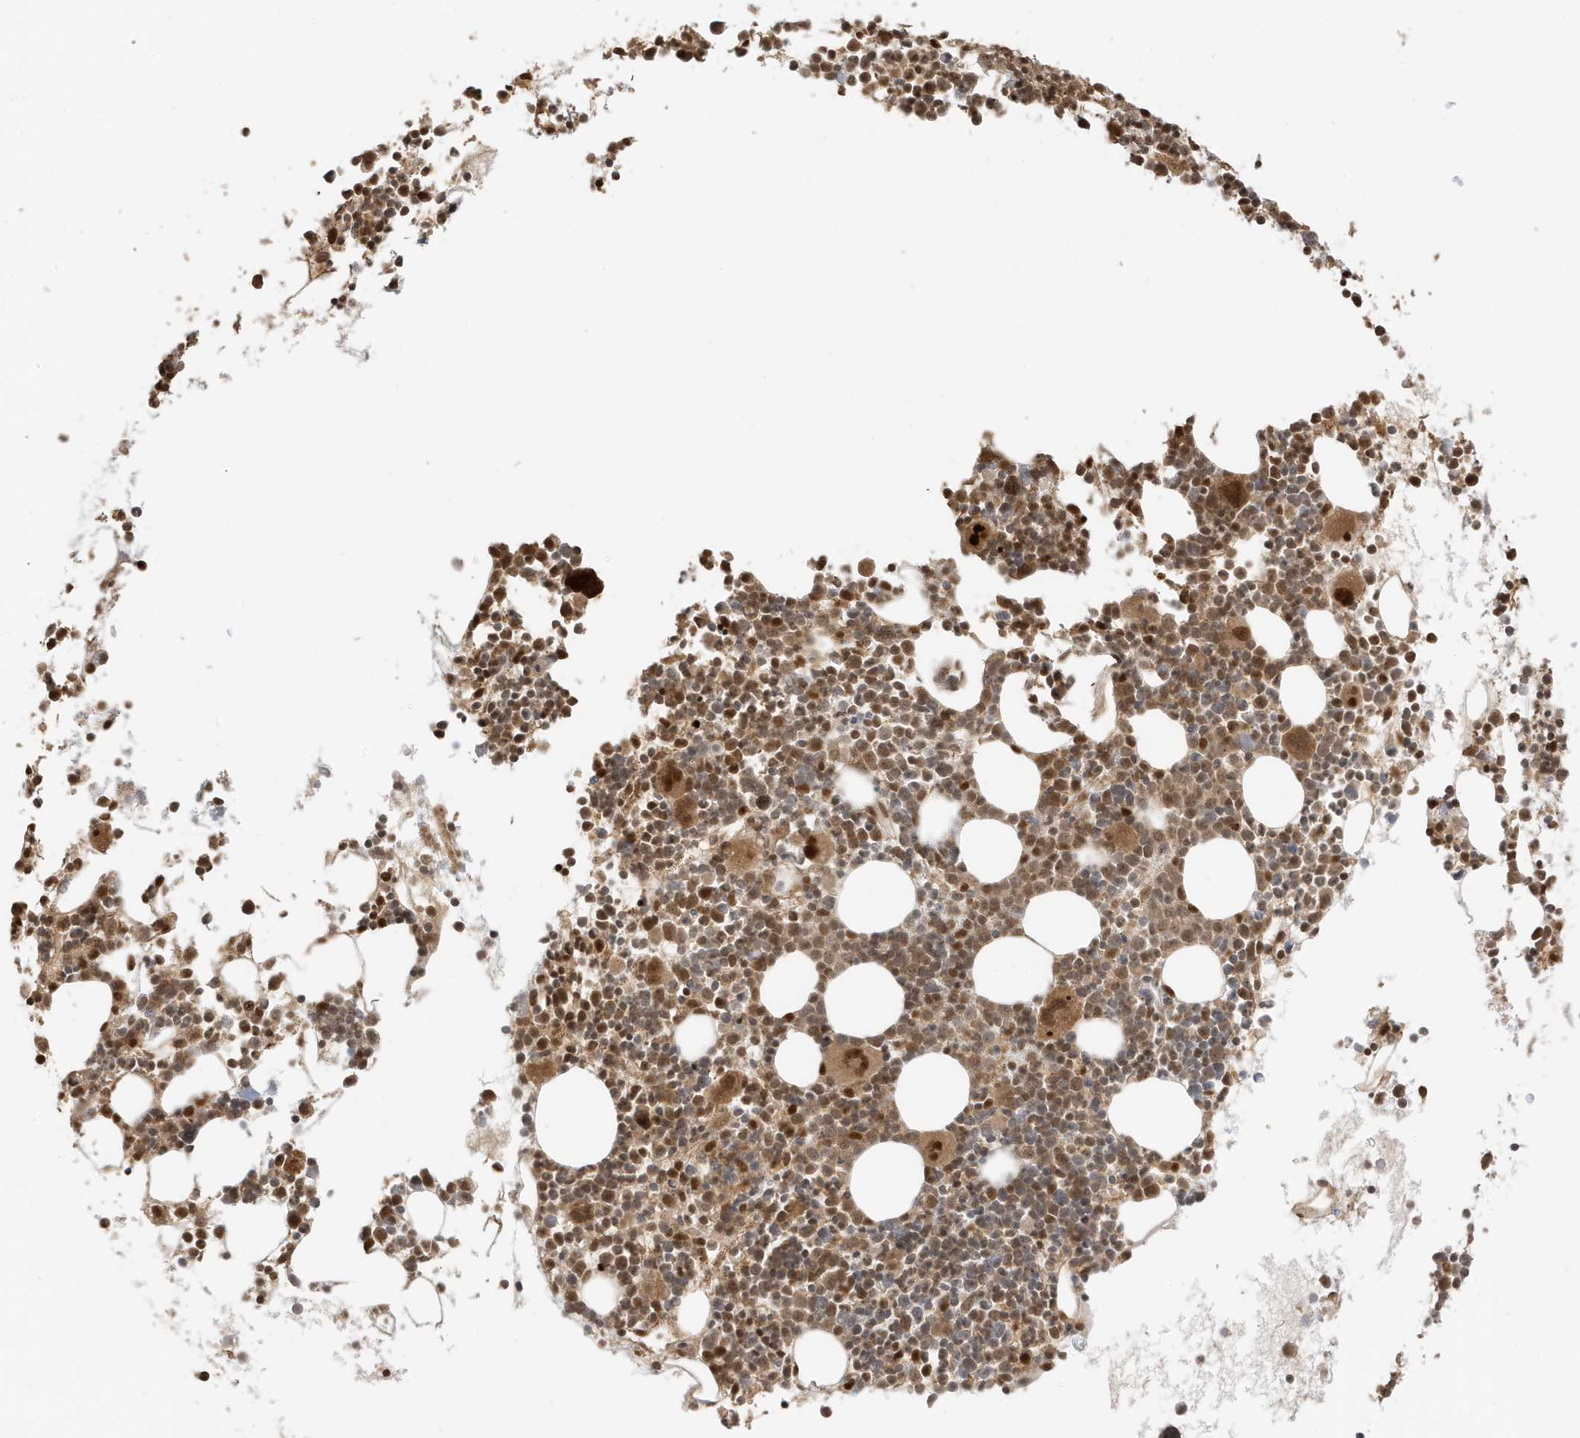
{"staining": {"intensity": "moderate", "quantity": ">75%", "location": "cytoplasmic/membranous,nuclear"}, "tissue": "bone marrow", "cell_type": "Hematopoietic cells", "image_type": "normal", "snomed": [{"axis": "morphology", "description": "Normal tissue, NOS"}, {"axis": "topography", "description": "Bone marrow"}], "caption": "Bone marrow stained with IHC shows moderate cytoplasmic/membranous,nuclear expression in about >75% of hematopoietic cells. Nuclei are stained in blue.", "gene": "ZBTB41", "patient": {"sex": "female", "age": 62}}